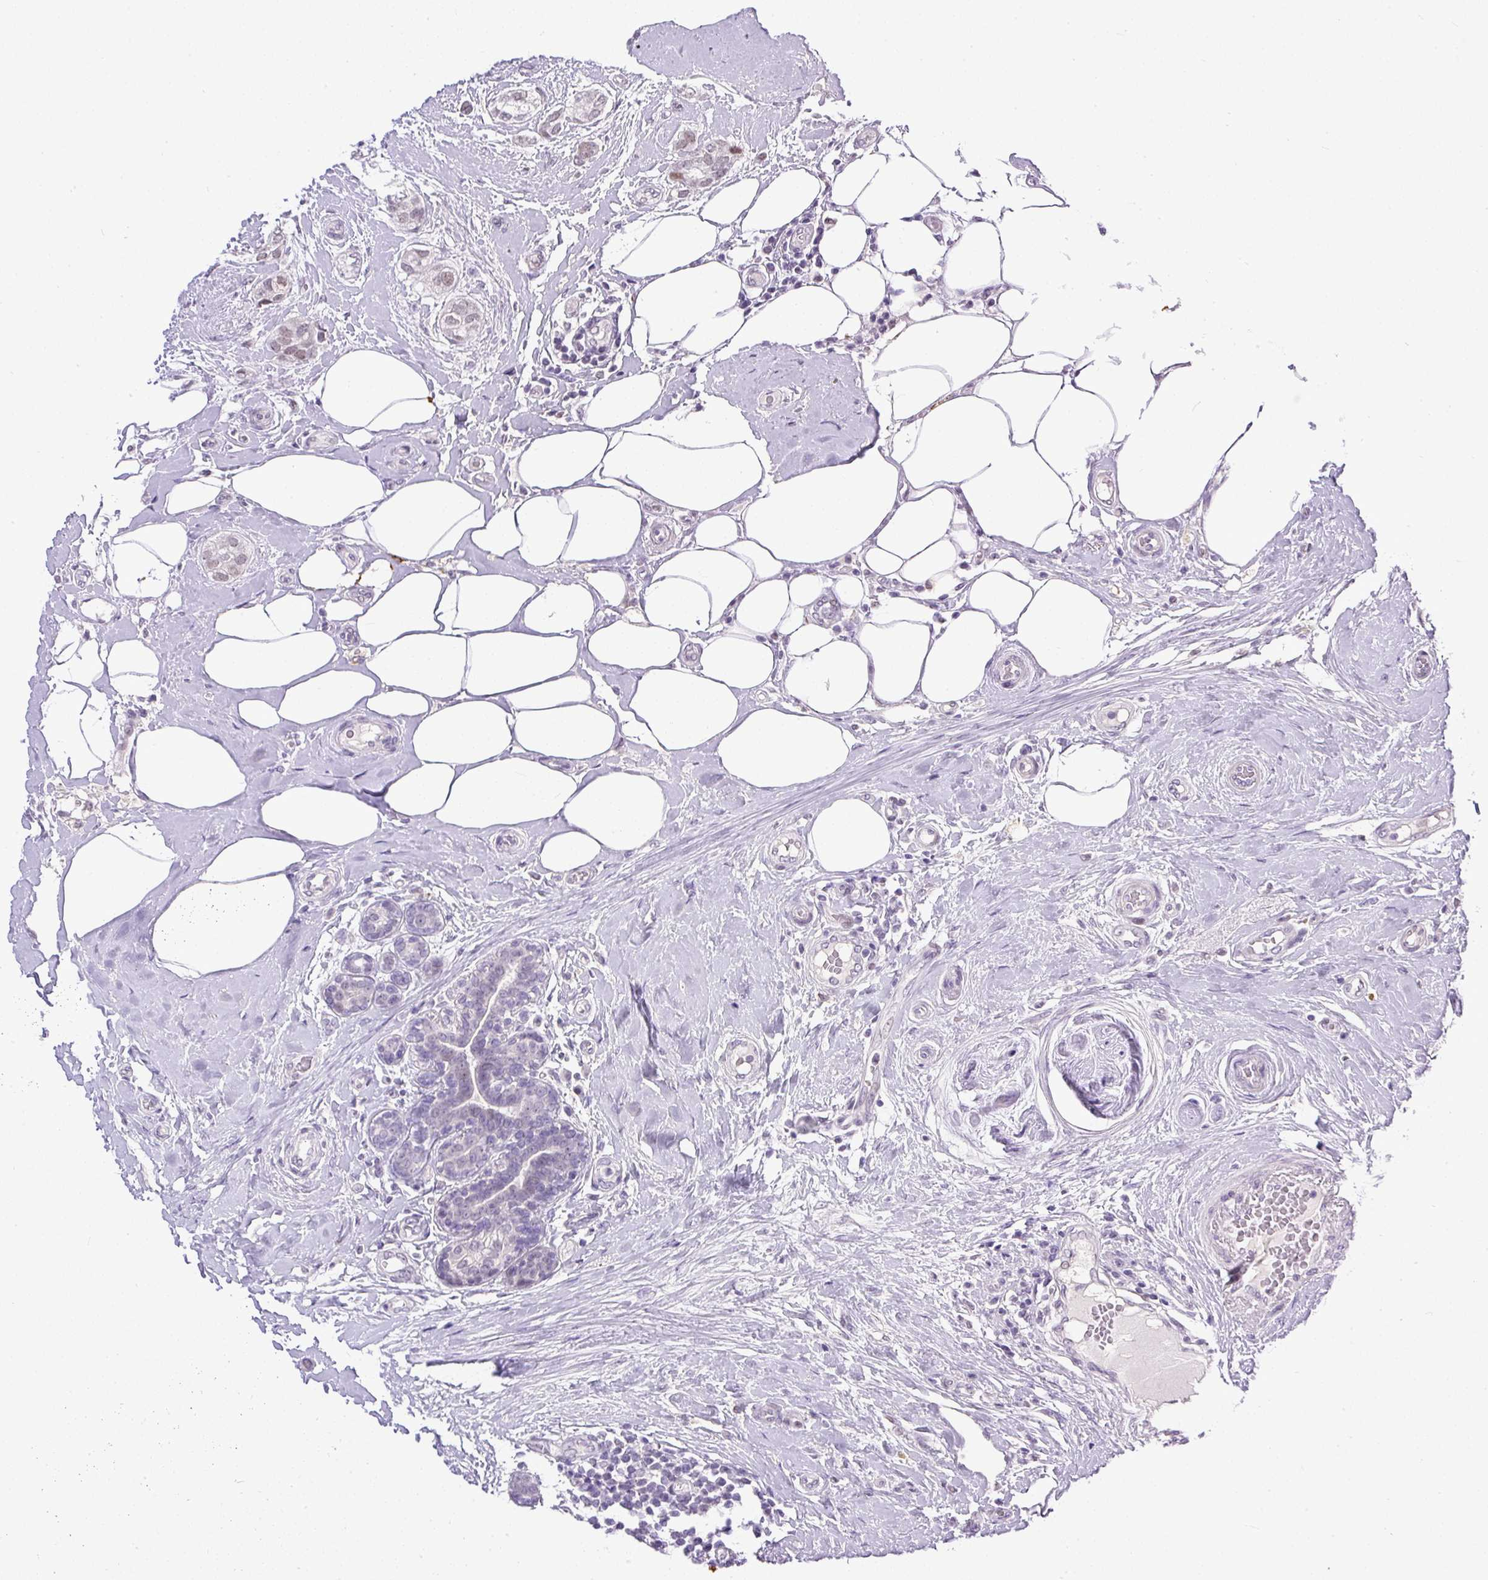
{"staining": {"intensity": "weak", "quantity": "25%-75%", "location": "nuclear"}, "tissue": "breast cancer", "cell_type": "Tumor cells", "image_type": "cancer", "snomed": [{"axis": "morphology", "description": "Duct carcinoma"}, {"axis": "topography", "description": "Breast"}], "caption": "Protein staining of invasive ductal carcinoma (breast) tissue displays weak nuclear expression in about 25%-75% of tumor cells.", "gene": "WNT10B", "patient": {"sex": "female", "age": 73}}